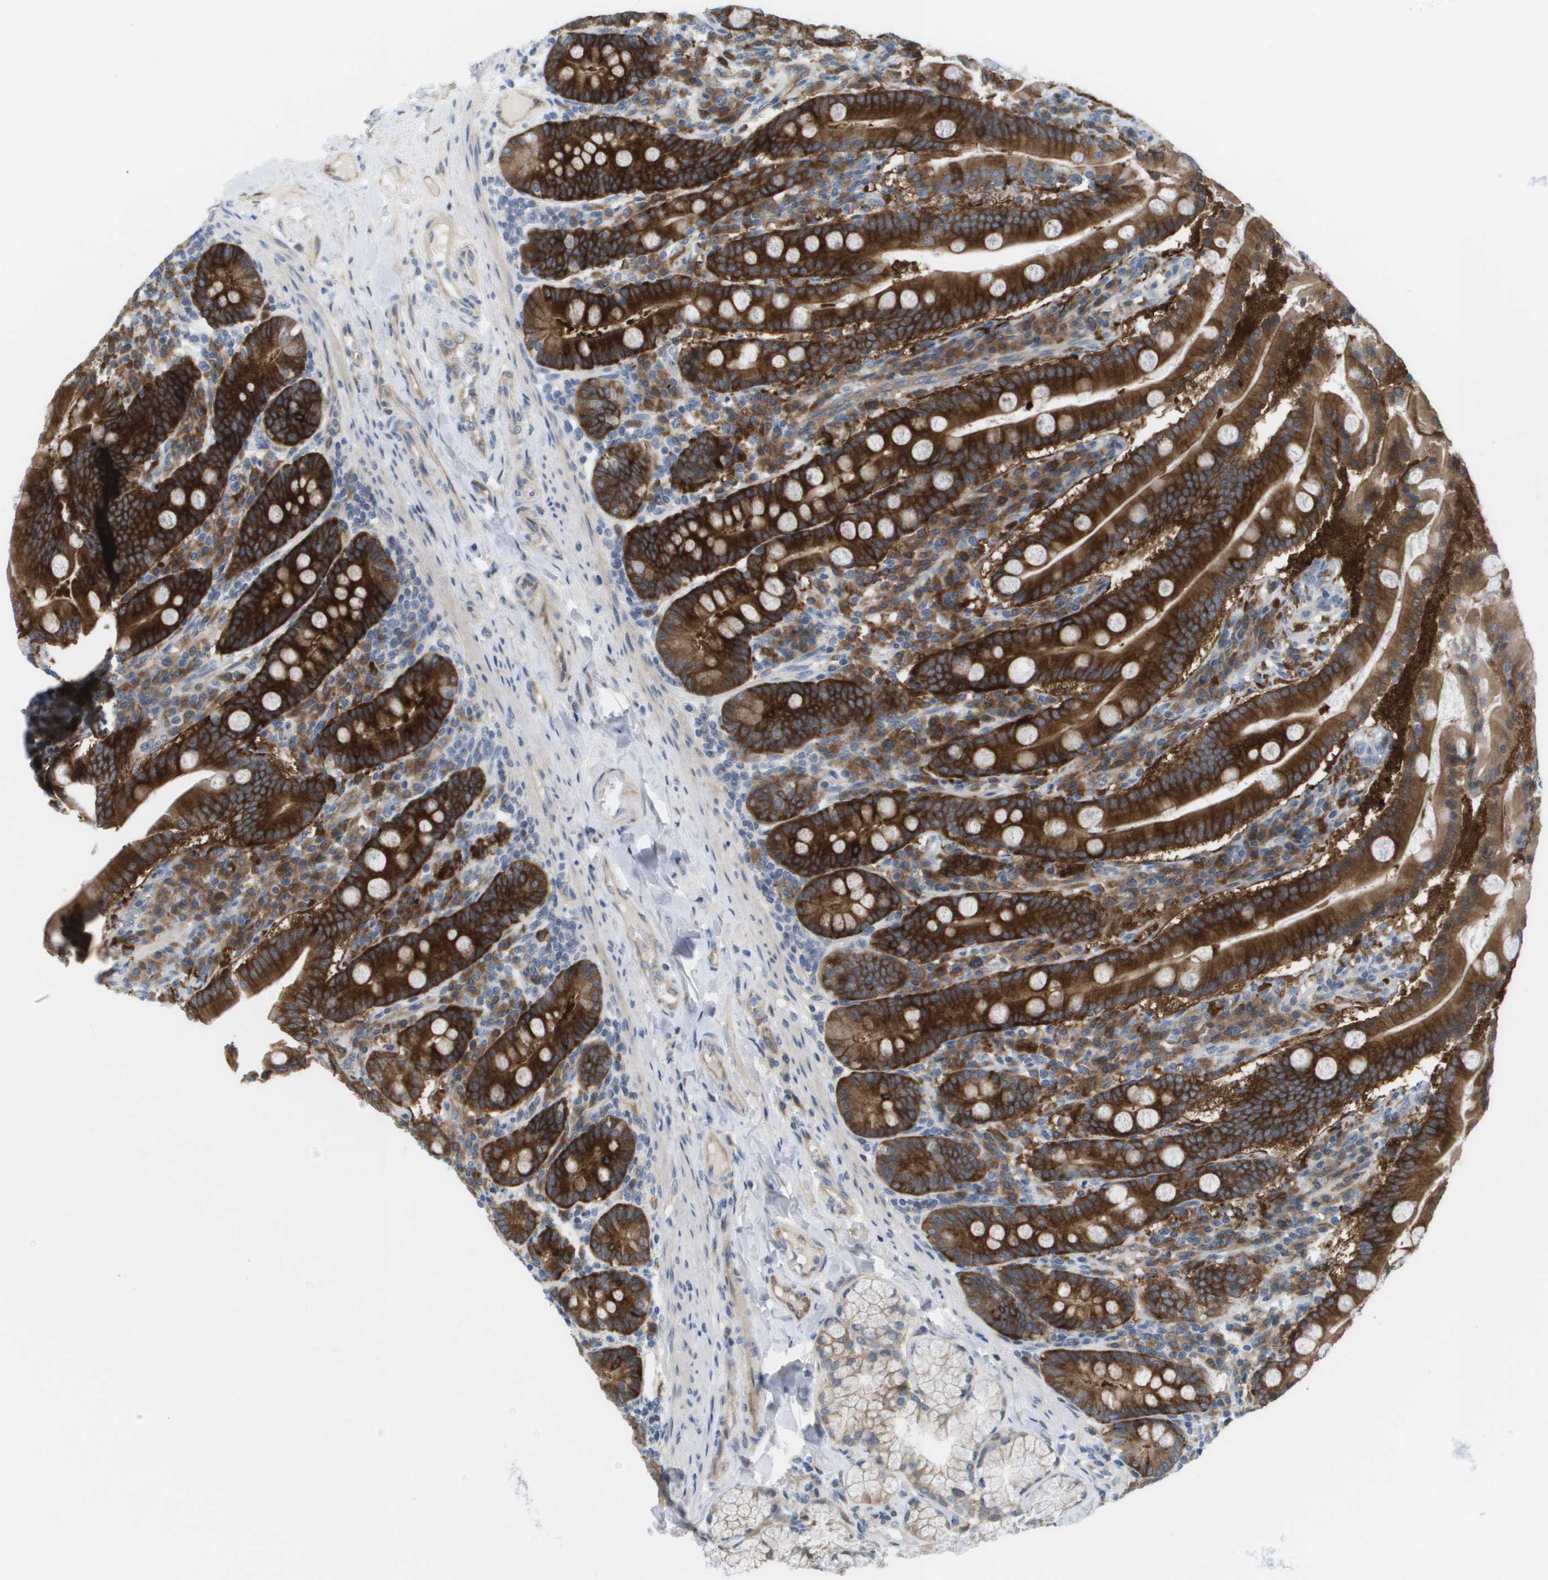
{"staining": {"intensity": "strong", "quantity": ">75%", "location": "cytoplasmic/membranous"}, "tissue": "duodenum", "cell_type": "Glandular cells", "image_type": "normal", "snomed": [{"axis": "morphology", "description": "Normal tissue, NOS"}, {"axis": "topography", "description": "Duodenum"}], "caption": "Protein expression analysis of benign human duodenum reveals strong cytoplasmic/membranous expression in about >75% of glandular cells.", "gene": "MARCHF8", "patient": {"sex": "male", "age": 50}}